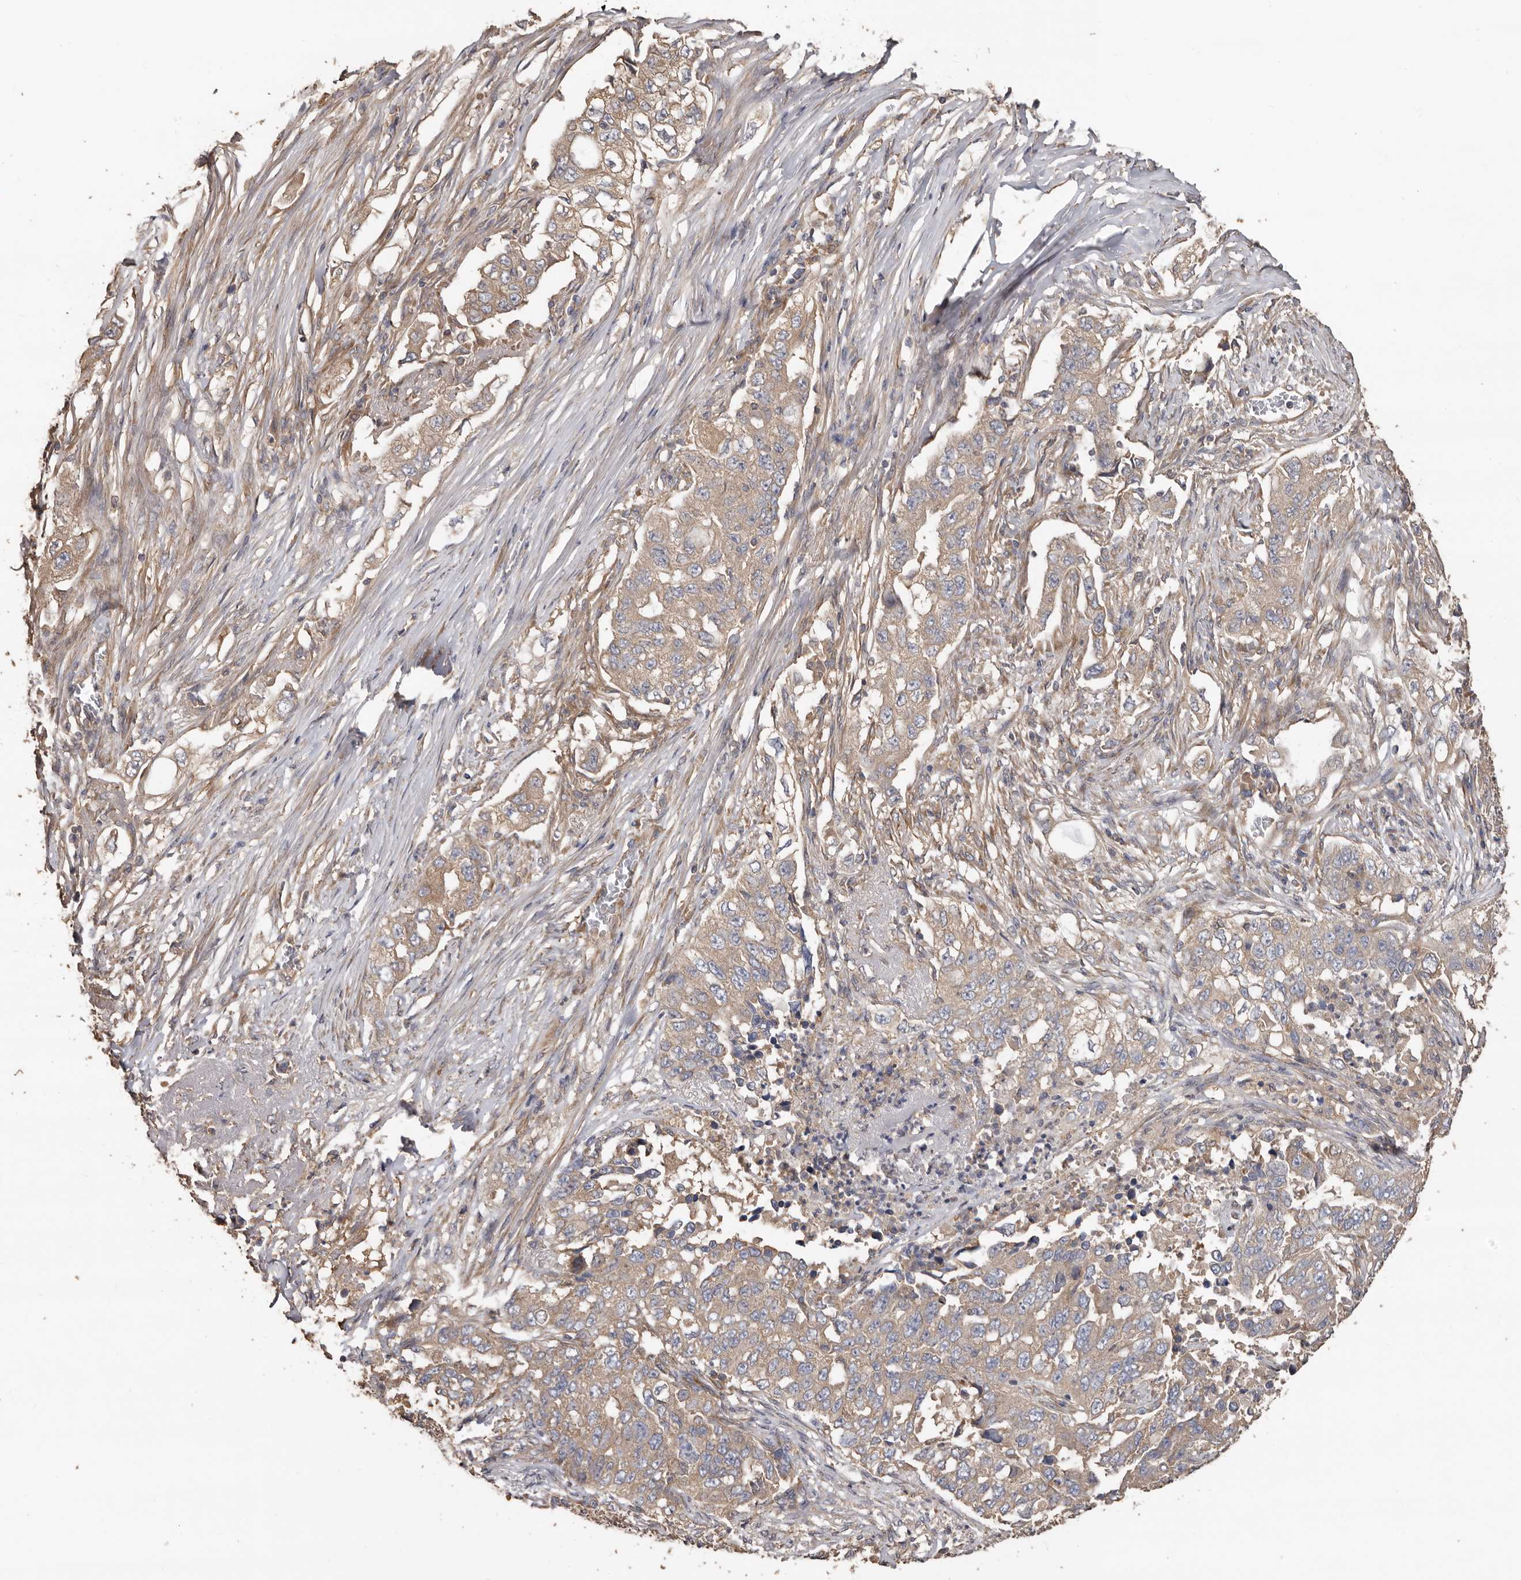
{"staining": {"intensity": "moderate", "quantity": "25%-75%", "location": "cytoplasmic/membranous"}, "tissue": "lung cancer", "cell_type": "Tumor cells", "image_type": "cancer", "snomed": [{"axis": "morphology", "description": "Adenocarcinoma, NOS"}, {"axis": "topography", "description": "Lung"}], "caption": "An image of lung adenocarcinoma stained for a protein exhibits moderate cytoplasmic/membranous brown staining in tumor cells. (DAB (3,3'-diaminobenzidine) IHC with brightfield microscopy, high magnification).", "gene": "FLCN", "patient": {"sex": "female", "age": 51}}